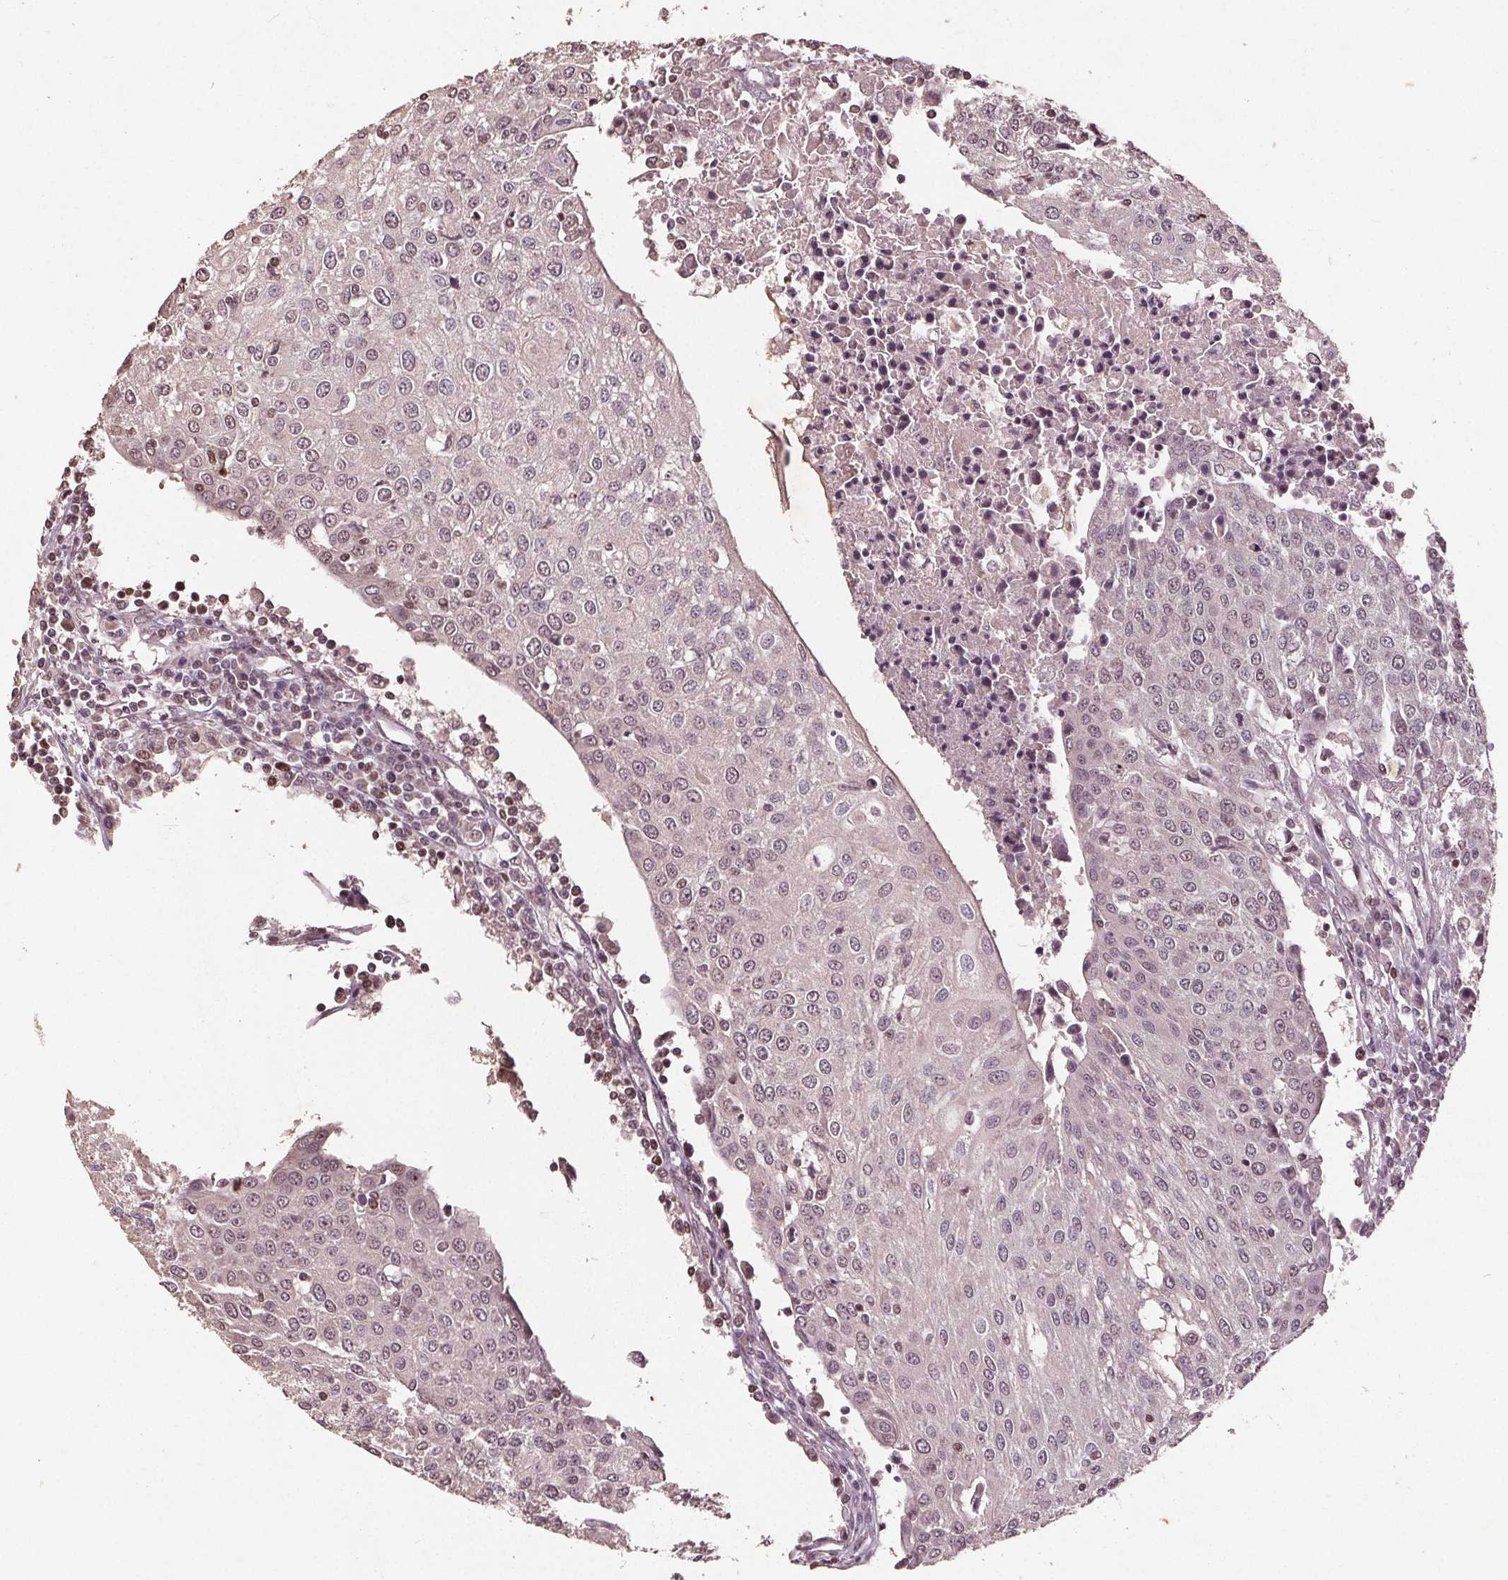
{"staining": {"intensity": "negative", "quantity": "none", "location": "none"}, "tissue": "urothelial cancer", "cell_type": "Tumor cells", "image_type": "cancer", "snomed": [{"axis": "morphology", "description": "Urothelial carcinoma, High grade"}, {"axis": "topography", "description": "Urinary bladder"}], "caption": "The histopathology image demonstrates no staining of tumor cells in urothelial cancer. (Brightfield microscopy of DAB (3,3'-diaminobenzidine) IHC at high magnification).", "gene": "DNMT3B", "patient": {"sex": "female", "age": 85}}